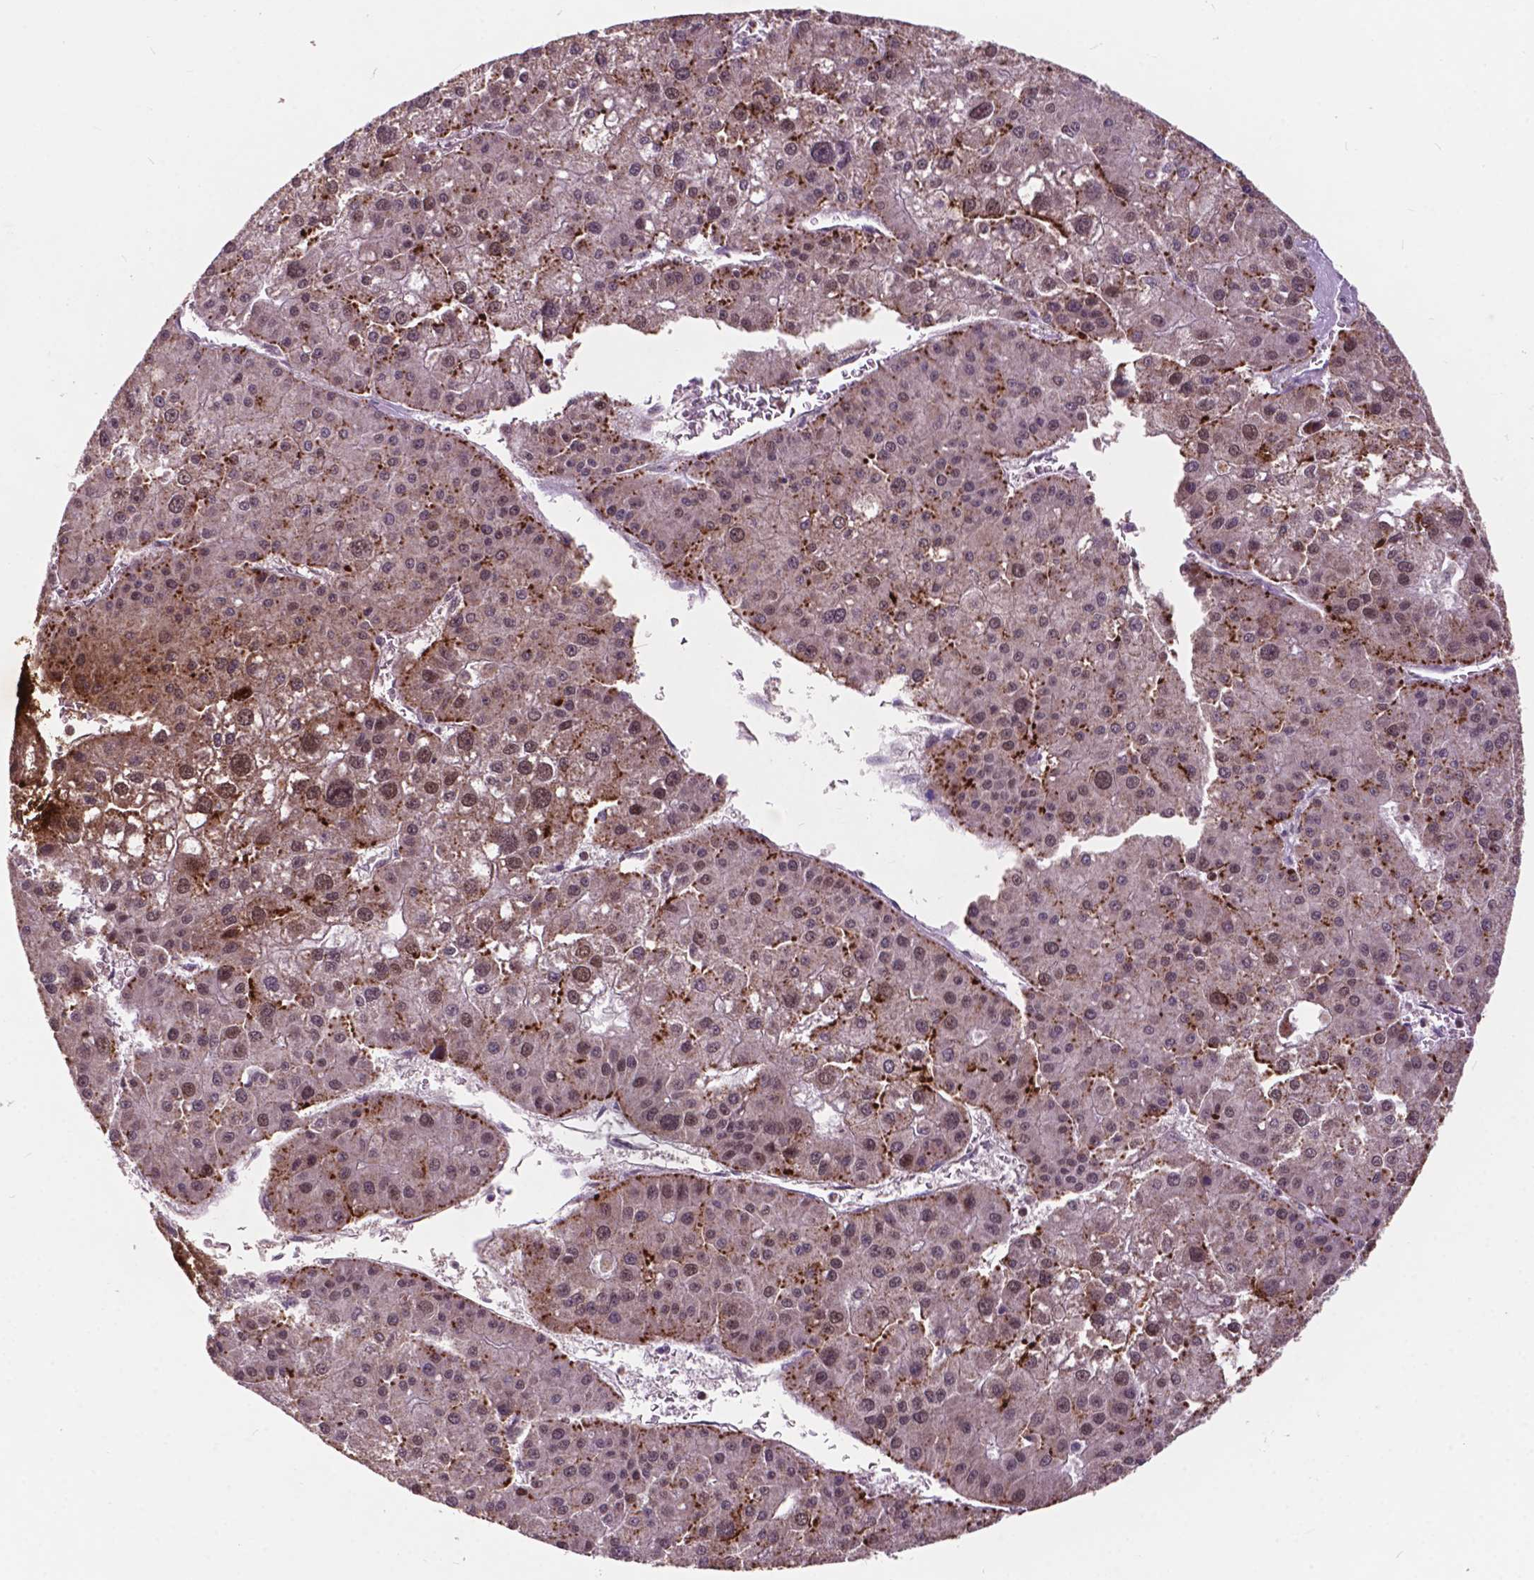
{"staining": {"intensity": "moderate", "quantity": "25%-75%", "location": "cytoplasmic/membranous,nuclear"}, "tissue": "liver cancer", "cell_type": "Tumor cells", "image_type": "cancer", "snomed": [{"axis": "morphology", "description": "Carcinoma, Hepatocellular, NOS"}, {"axis": "topography", "description": "Liver"}], "caption": "Immunohistochemical staining of human liver cancer demonstrates medium levels of moderate cytoplasmic/membranous and nuclear protein staining in approximately 25%-75% of tumor cells.", "gene": "MSH2", "patient": {"sex": "male", "age": 73}}